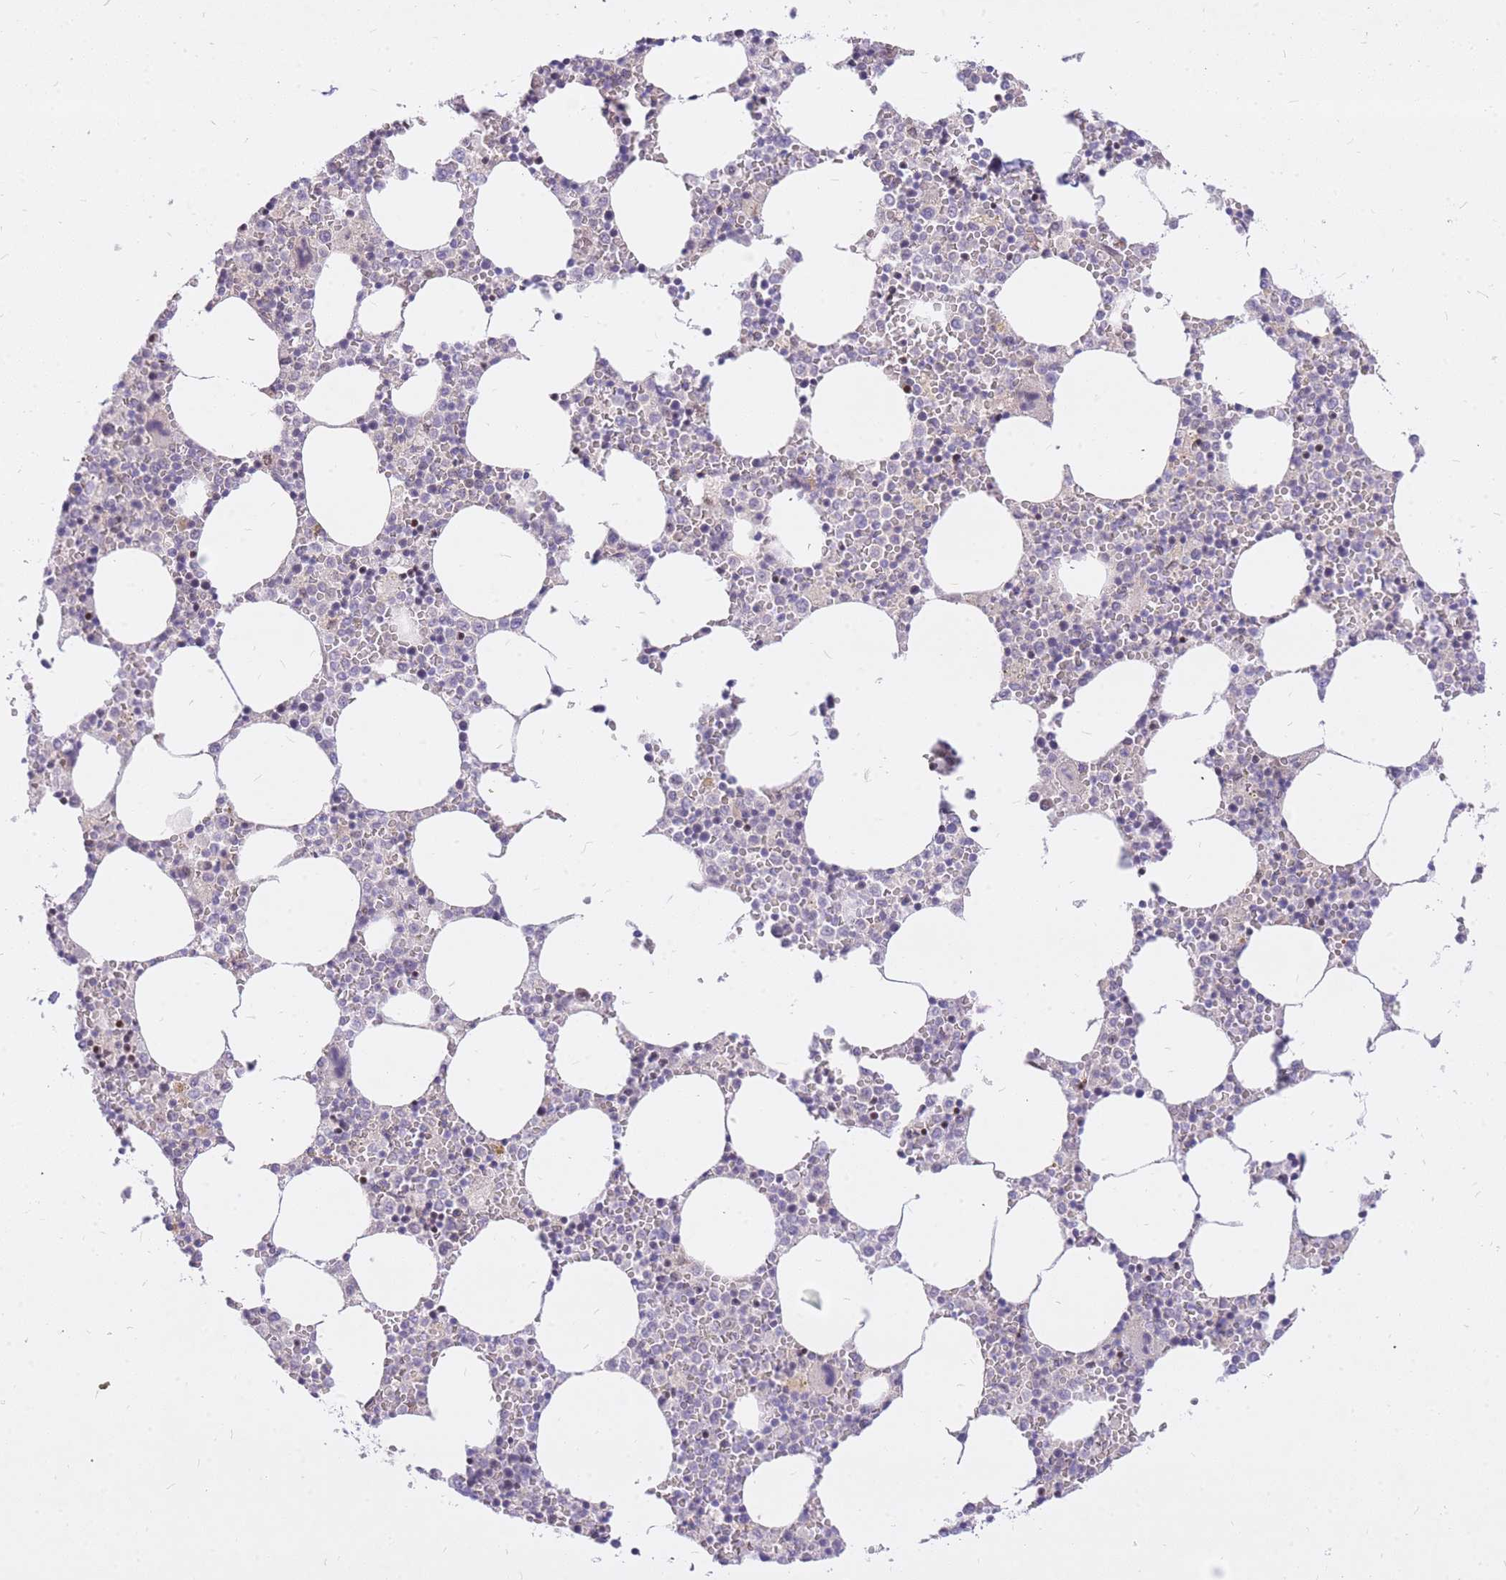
{"staining": {"intensity": "negative", "quantity": "none", "location": "none"}, "tissue": "bone marrow", "cell_type": "Hematopoietic cells", "image_type": "normal", "snomed": [{"axis": "morphology", "description": "Normal tissue, NOS"}, {"axis": "topography", "description": "Bone marrow"}], "caption": "High magnification brightfield microscopy of benign bone marrow stained with DAB (brown) and counterstained with hematoxylin (blue): hematopoietic cells show no significant staining. (Stains: DAB (3,3'-diaminobenzidine) immunohistochemistry (IHC) with hematoxylin counter stain, Microscopy: brightfield microscopy at high magnification).", "gene": "TLE2", "patient": {"sex": "female", "age": 64}}